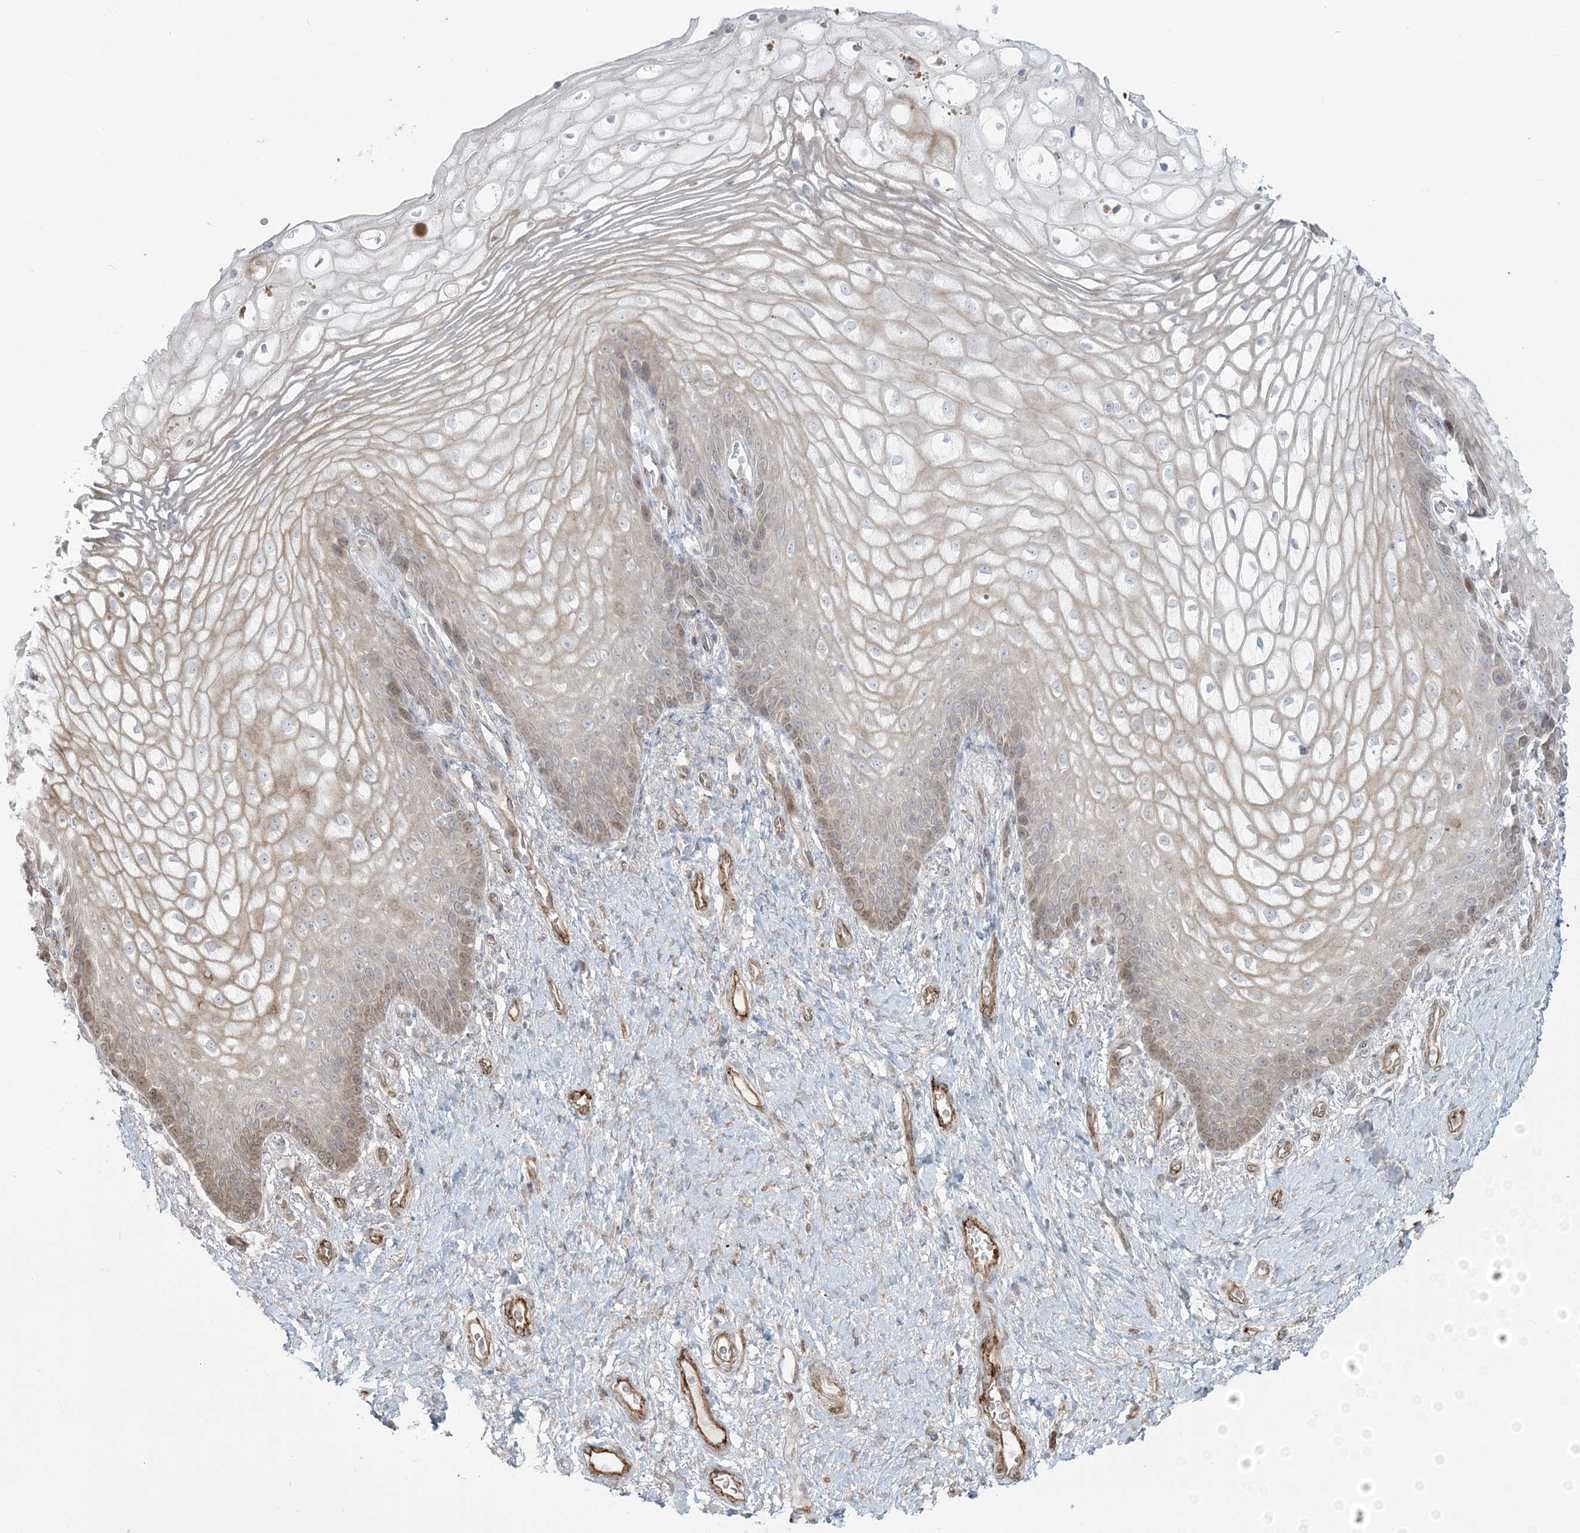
{"staining": {"intensity": "weak", "quantity": "25%-75%", "location": "cytoplasmic/membranous"}, "tissue": "vagina", "cell_type": "Squamous epithelial cells", "image_type": "normal", "snomed": [{"axis": "morphology", "description": "Normal tissue, NOS"}, {"axis": "topography", "description": "Vagina"}], "caption": "This is a micrograph of immunohistochemistry (IHC) staining of unremarkable vagina, which shows weak expression in the cytoplasmic/membranous of squamous epithelial cells.", "gene": "NUDT9", "patient": {"sex": "female", "age": 60}}